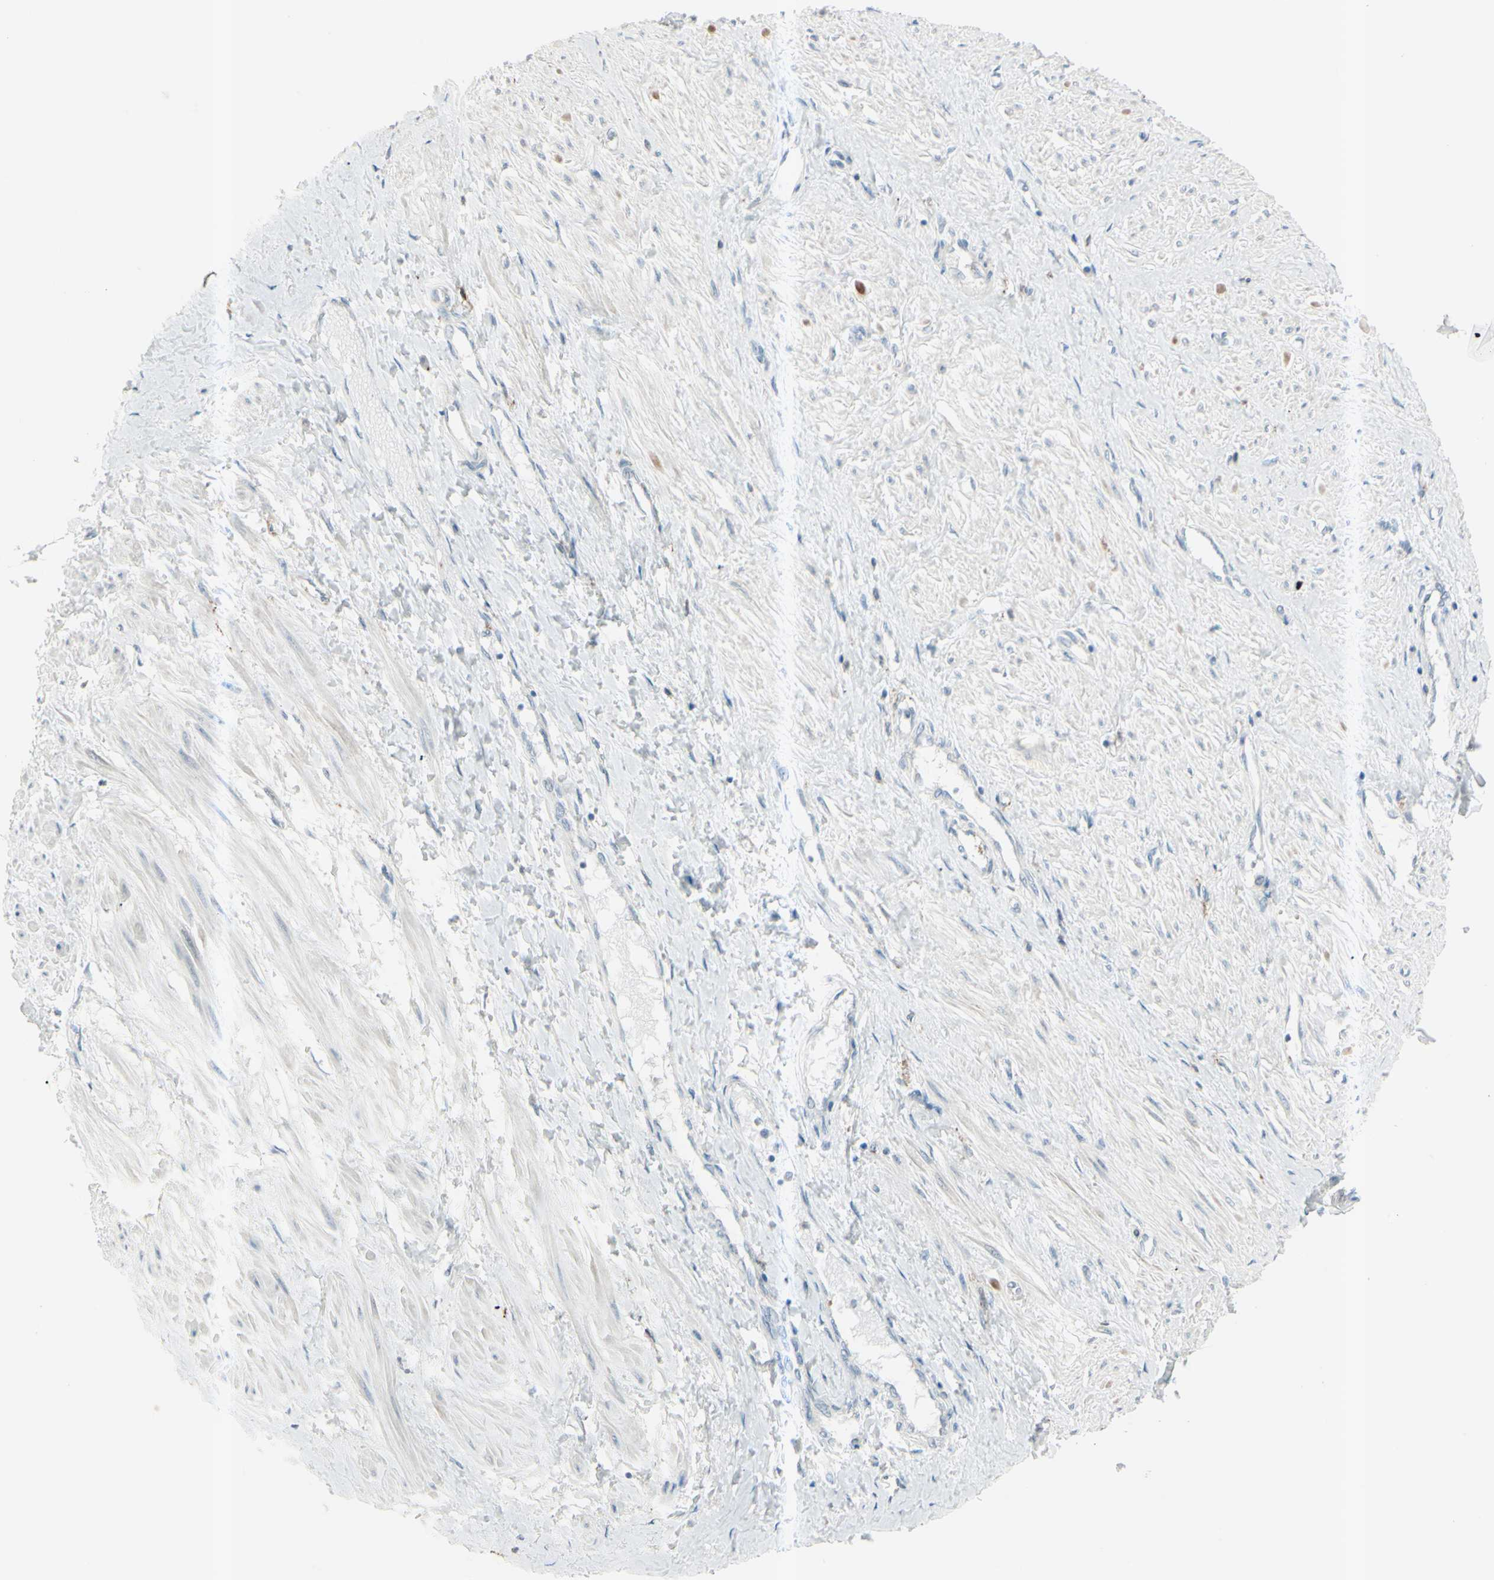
{"staining": {"intensity": "negative", "quantity": "none", "location": "none"}, "tissue": "smooth muscle", "cell_type": "Smooth muscle cells", "image_type": "normal", "snomed": [{"axis": "morphology", "description": "Normal tissue, NOS"}, {"axis": "topography", "description": "Smooth muscle"}, {"axis": "topography", "description": "Uterus"}], "caption": "Human smooth muscle stained for a protein using immunohistochemistry (IHC) reveals no staining in smooth muscle cells.", "gene": "GPR34", "patient": {"sex": "female", "age": 39}}